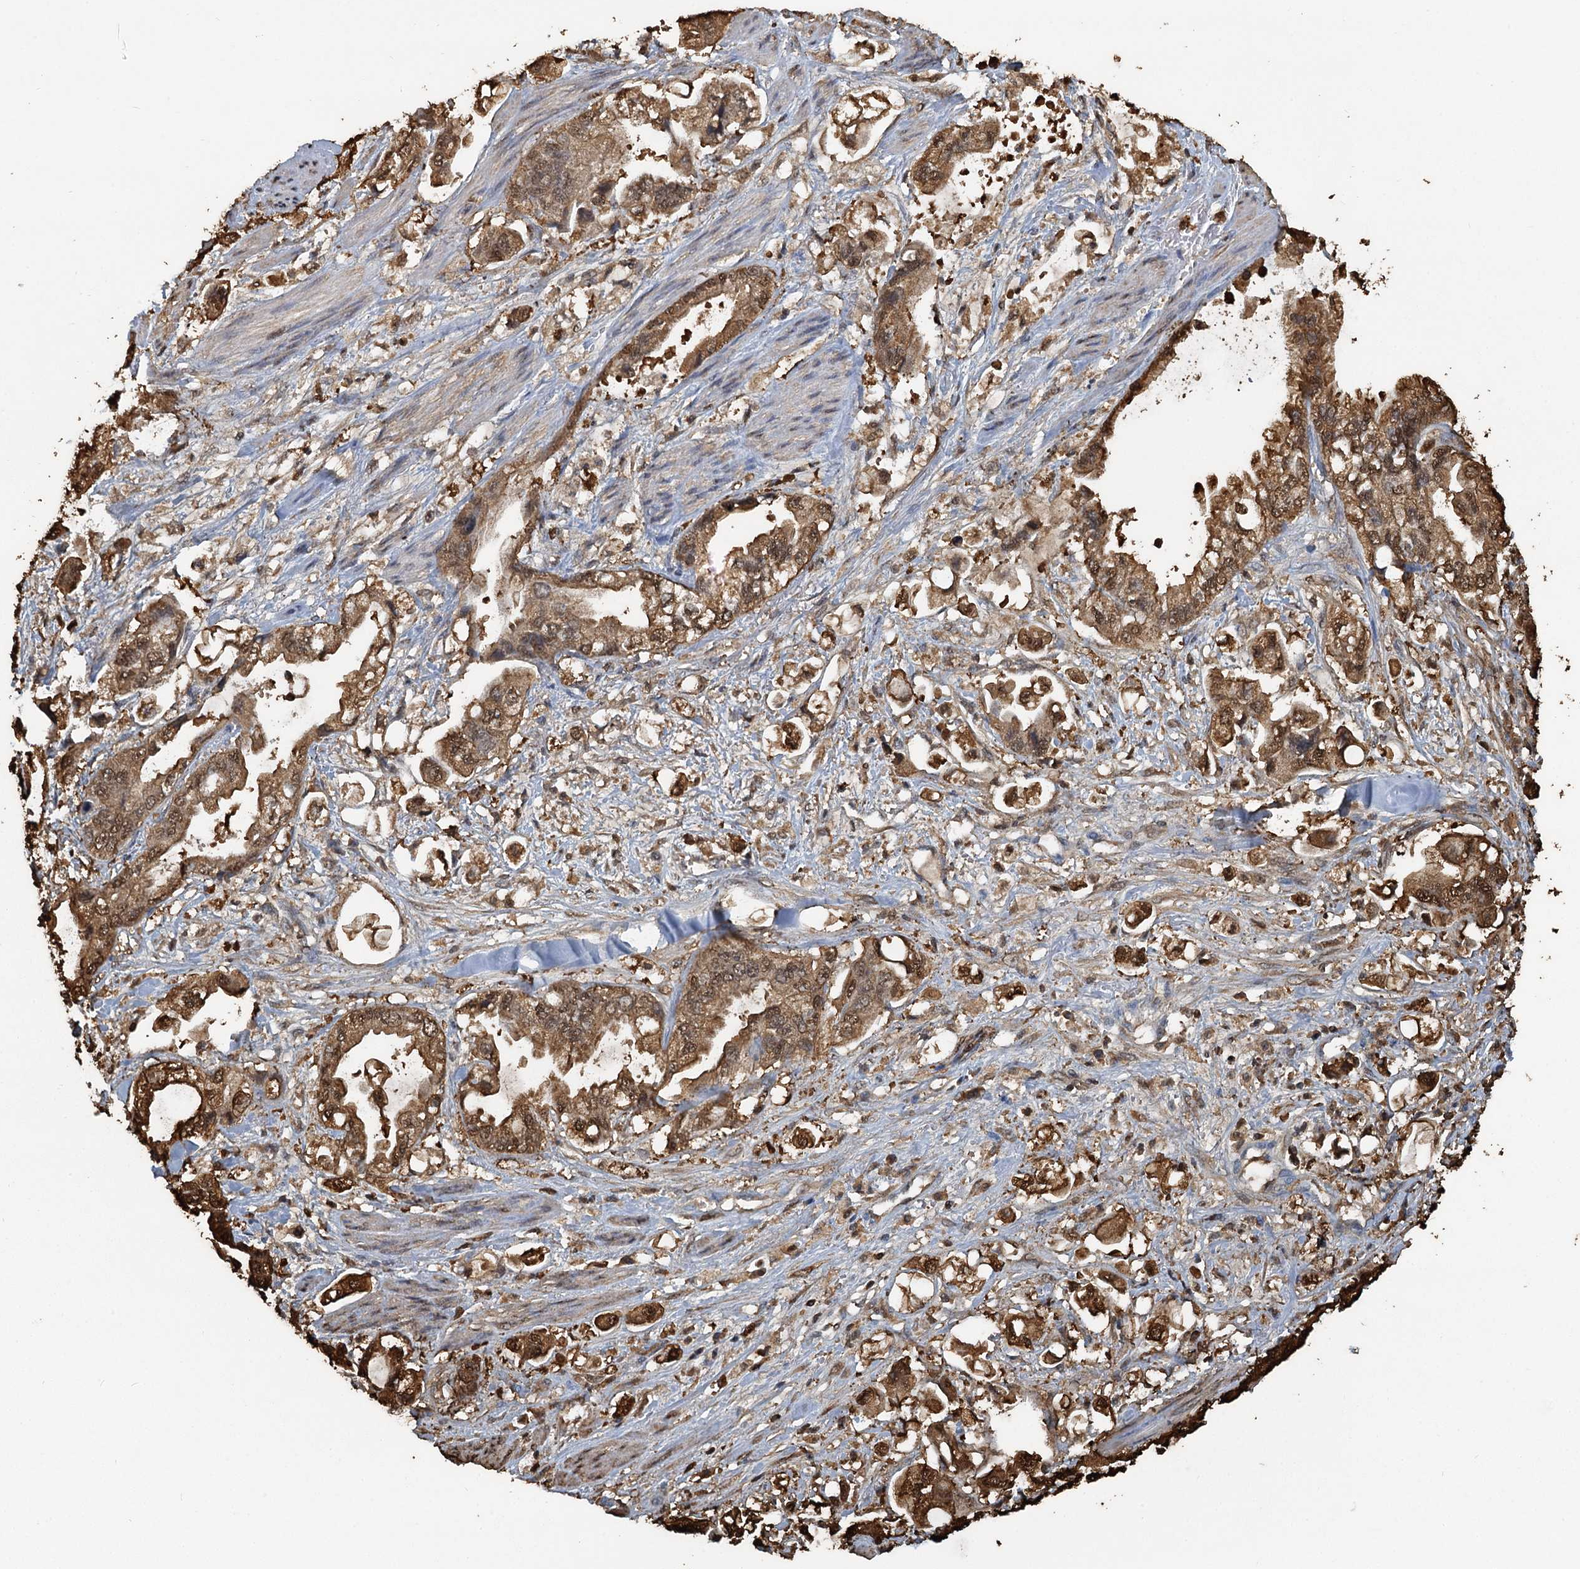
{"staining": {"intensity": "moderate", "quantity": ">75%", "location": "cytoplasmic/membranous,nuclear"}, "tissue": "stomach cancer", "cell_type": "Tumor cells", "image_type": "cancer", "snomed": [{"axis": "morphology", "description": "Adenocarcinoma, NOS"}, {"axis": "topography", "description": "Stomach"}], "caption": "Tumor cells show medium levels of moderate cytoplasmic/membranous and nuclear staining in approximately >75% of cells in stomach cancer. (DAB = brown stain, brightfield microscopy at high magnification).", "gene": "S100A6", "patient": {"sex": "male", "age": 62}}